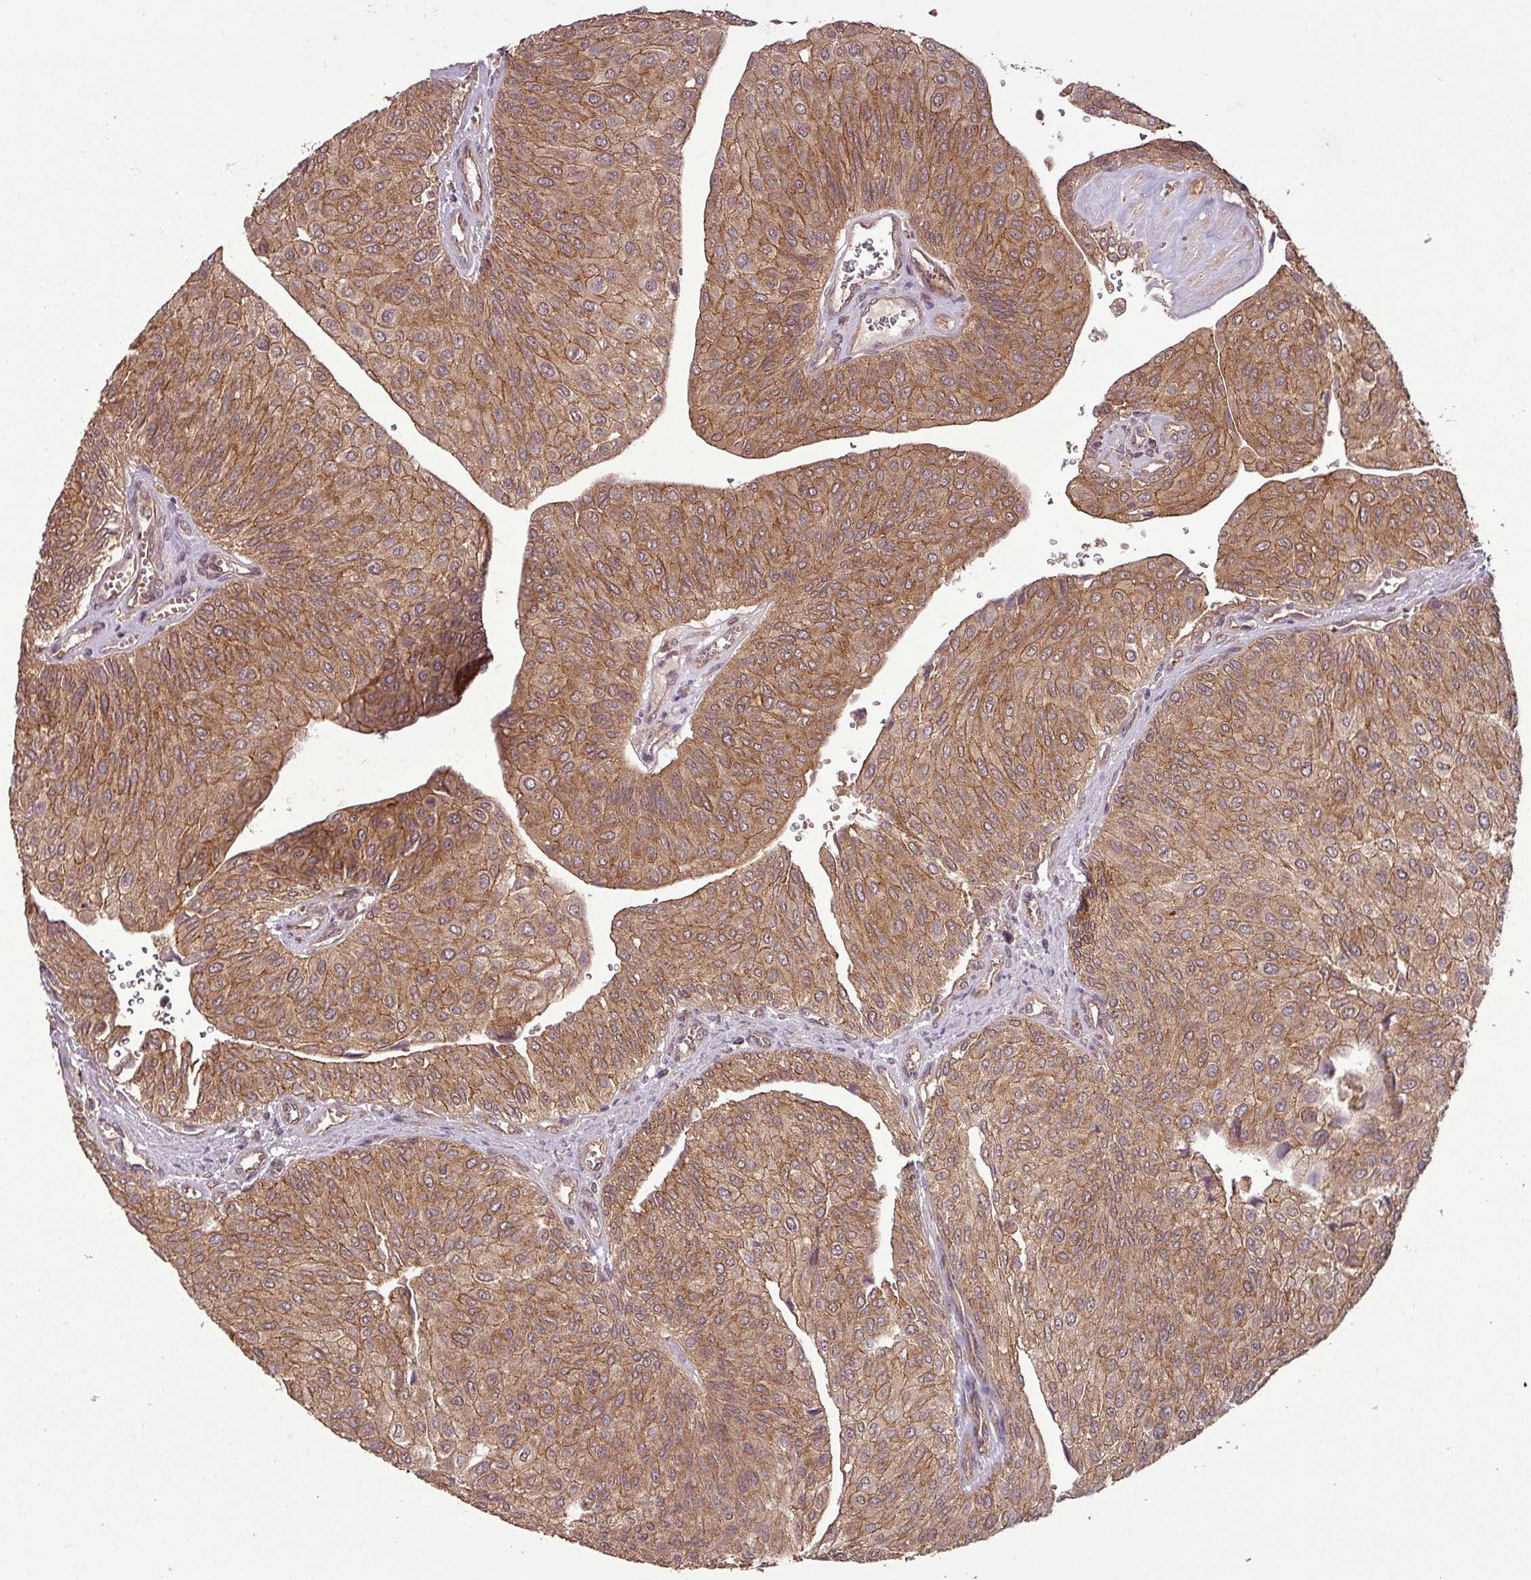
{"staining": {"intensity": "moderate", "quantity": ">75%", "location": "cytoplasmic/membranous"}, "tissue": "urothelial cancer", "cell_type": "Tumor cells", "image_type": "cancer", "snomed": [{"axis": "morphology", "description": "Urothelial carcinoma, NOS"}, {"axis": "topography", "description": "Urinary bladder"}], "caption": "Transitional cell carcinoma stained for a protein (brown) shows moderate cytoplasmic/membranous positive staining in about >75% of tumor cells.", "gene": "NT5C3A", "patient": {"sex": "male", "age": 67}}